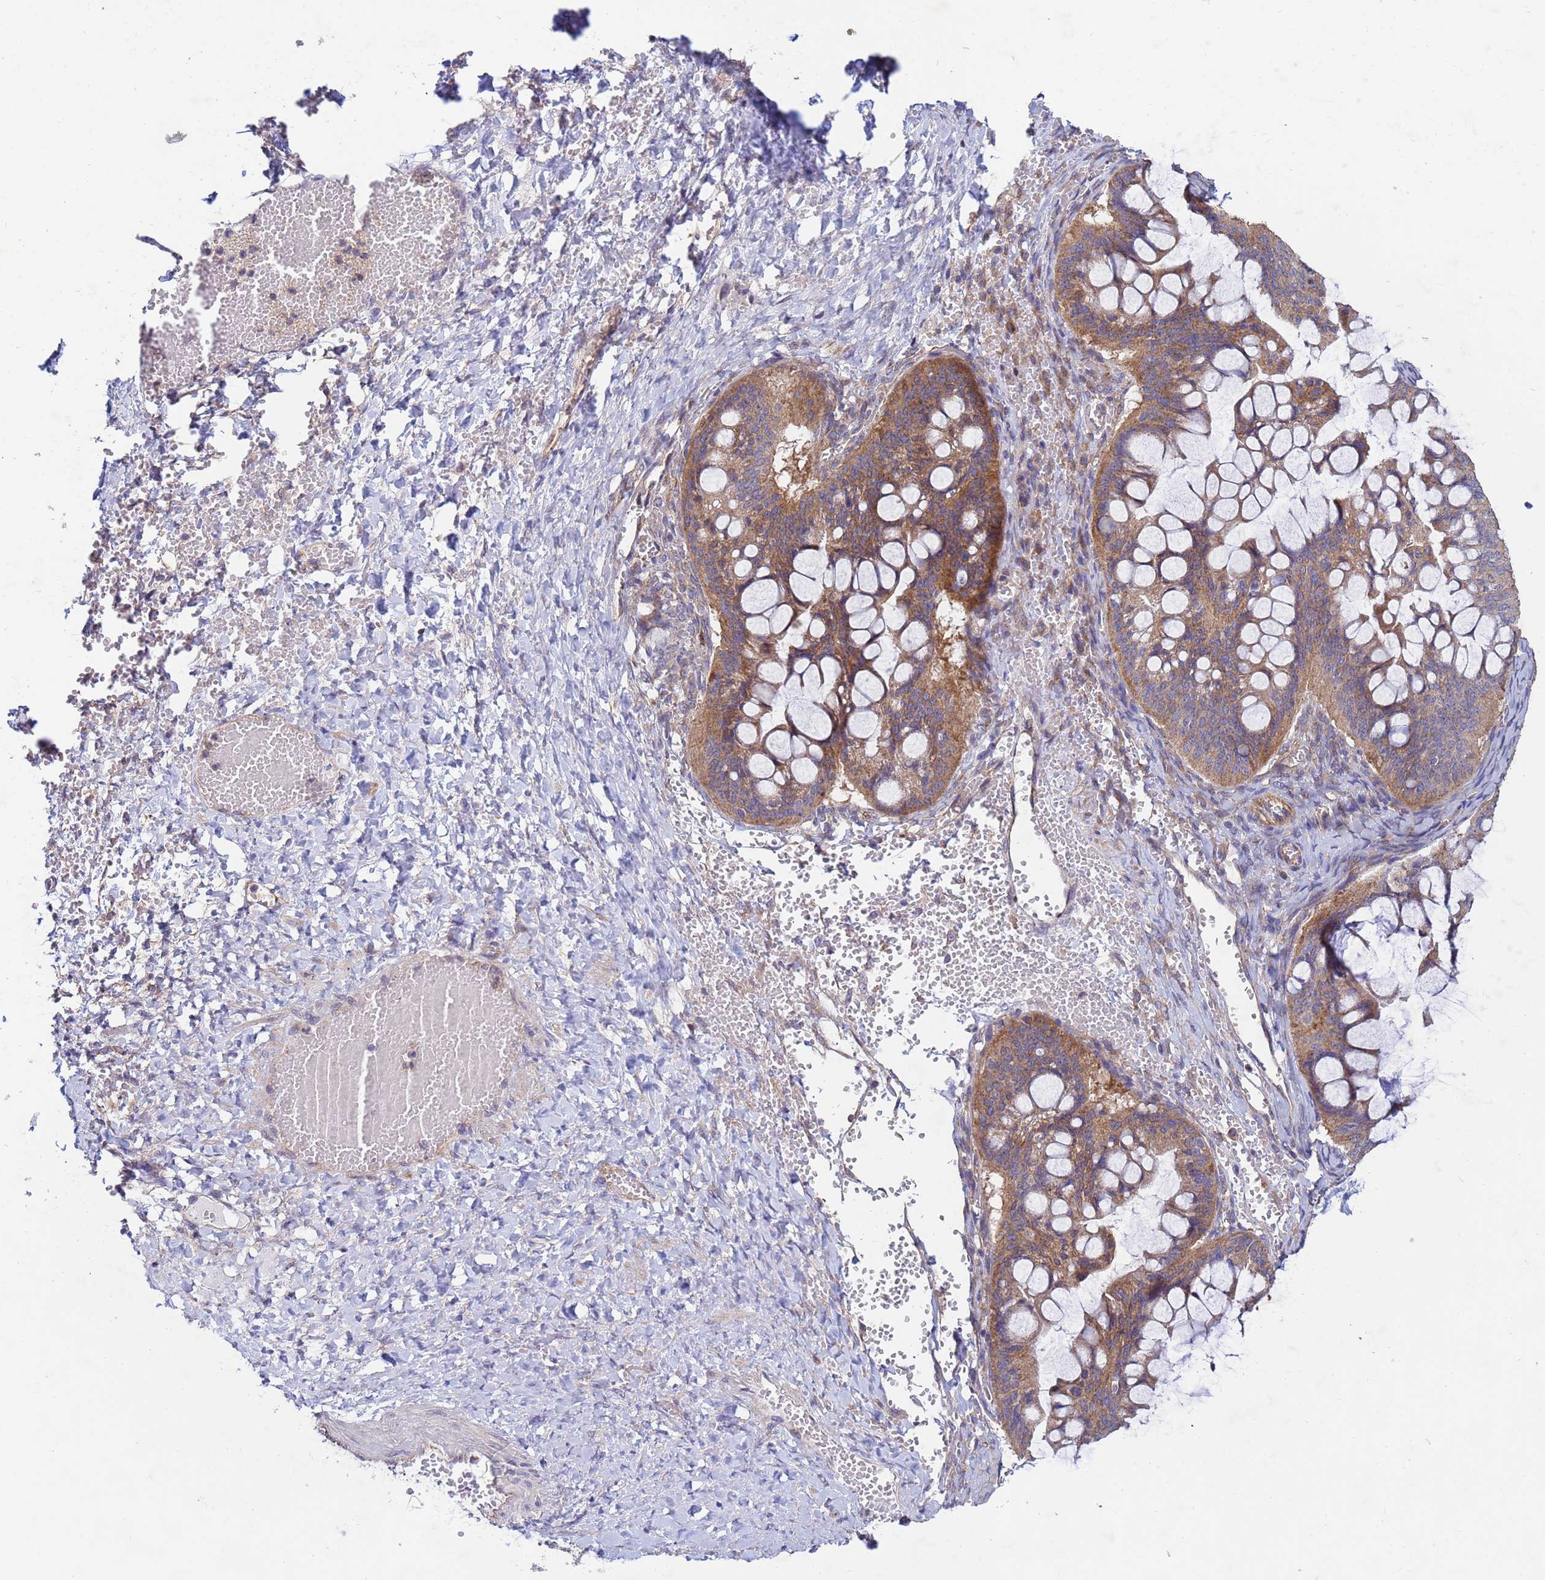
{"staining": {"intensity": "moderate", "quantity": ">75%", "location": "cytoplasmic/membranous"}, "tissue": "ovarian cancer", "cell_type": "Tumor cells", "image_type": "cancer", "snomed": [{"axis": "morphology", "description": "Cystadenocarcinoma, mucinous, NOS"}, {"axis": "topography", "description": "Ovary"}], "caption": "A high-resolution micrograph shows IHC staining of ovarian cancer, which demonstrates moderate cytoplasmic/membranous expression in approximately >75% of tumor cells. Immunohistochemistry stains the protein of interest in brown and the nuclei are stained blue.", "gene": "CDC34", "patient": {"sex": "female", "age": 73}}